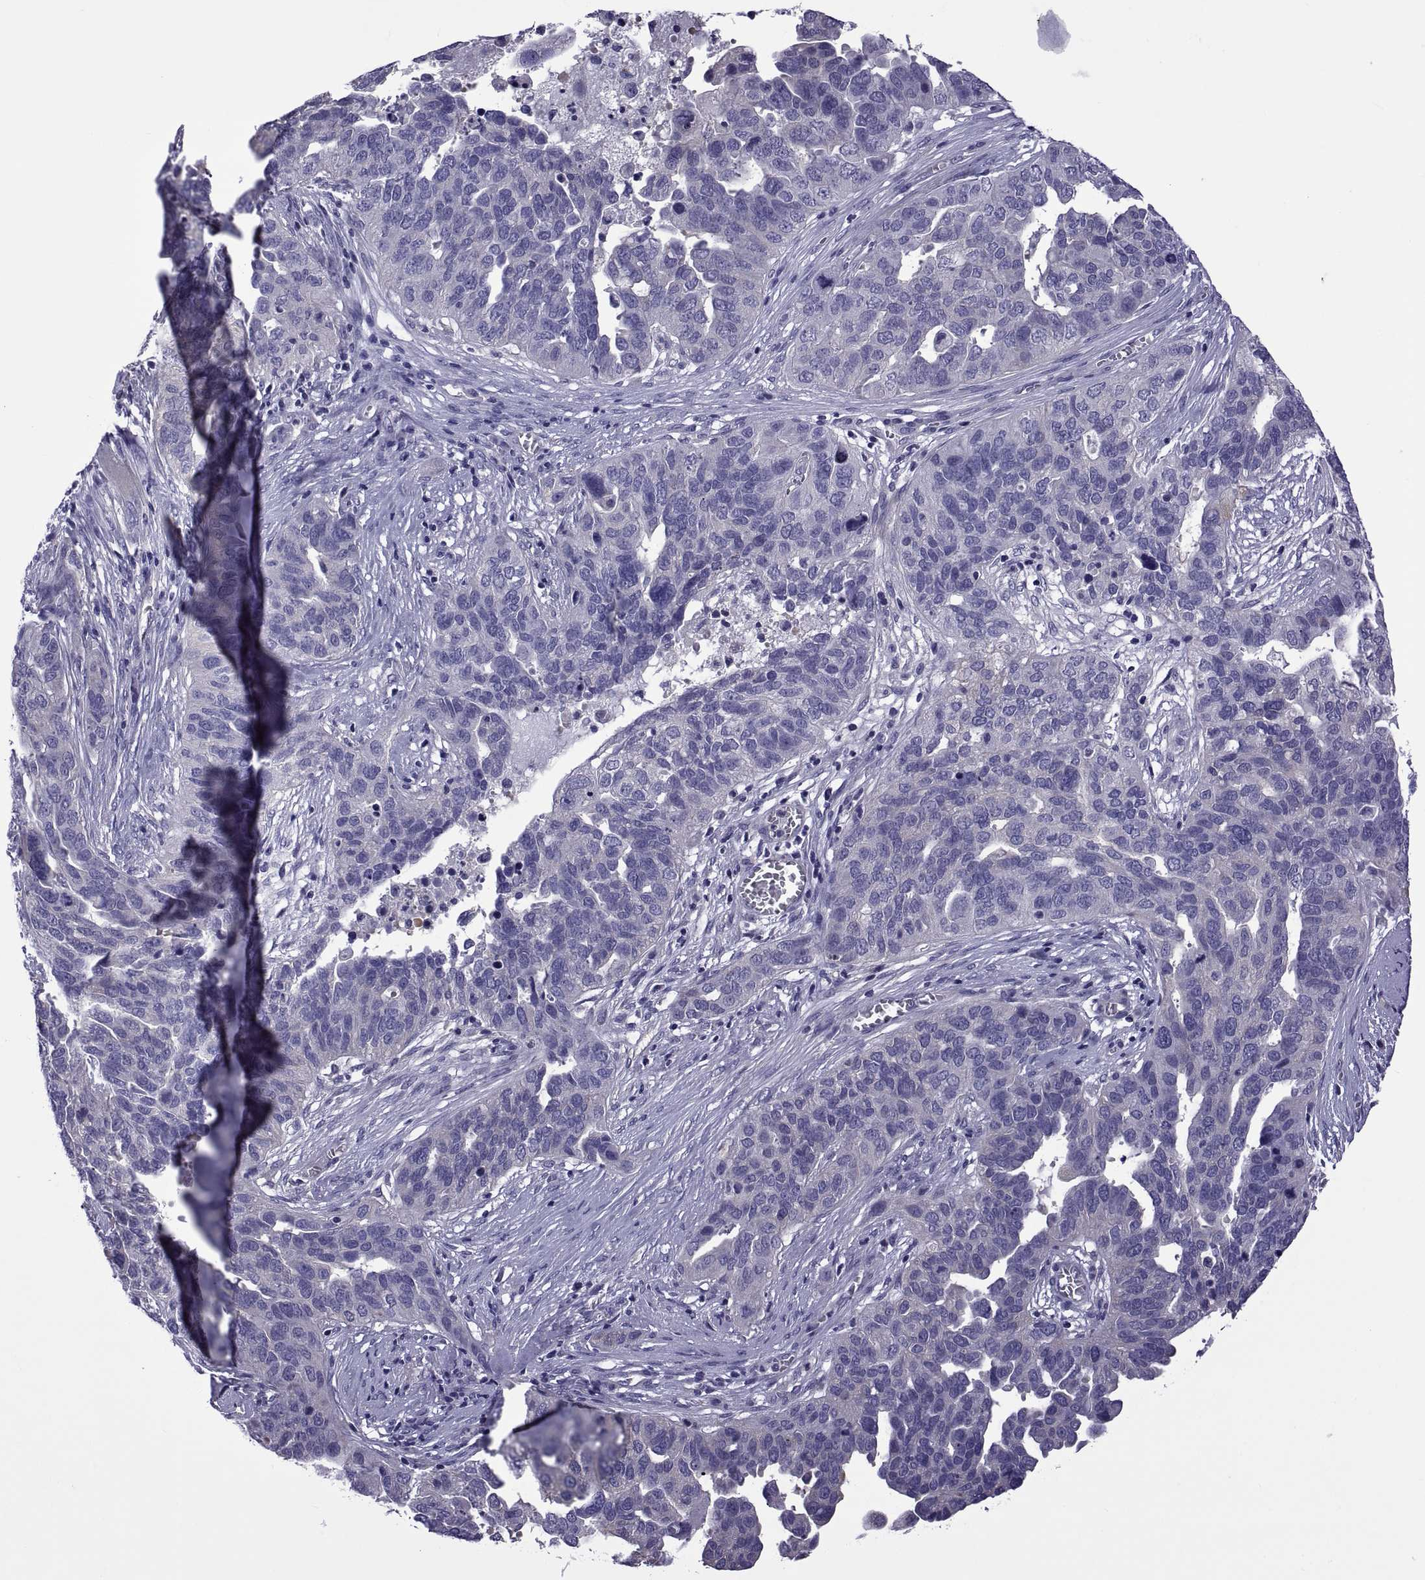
{"staining": {"intensity": "negative", "quantity": "none", "location": "none"}, "tissue": "ovarian cancer", "cell_type": "Tumor cells", "image_type": "cancer", "snomed": [{"axis": "morphology", "description": "Carcinoma, endometroid"}, {"axis": "topography", "description": "Soft tissue"}, {"axis": "topography", "description": "Ovary"}], "caption": "Tumor cells are negative for protein expression in human ovarian endometroid carcinoma.", "gene": "TMC3", "patient": {"sex": "female", "age": 52}}